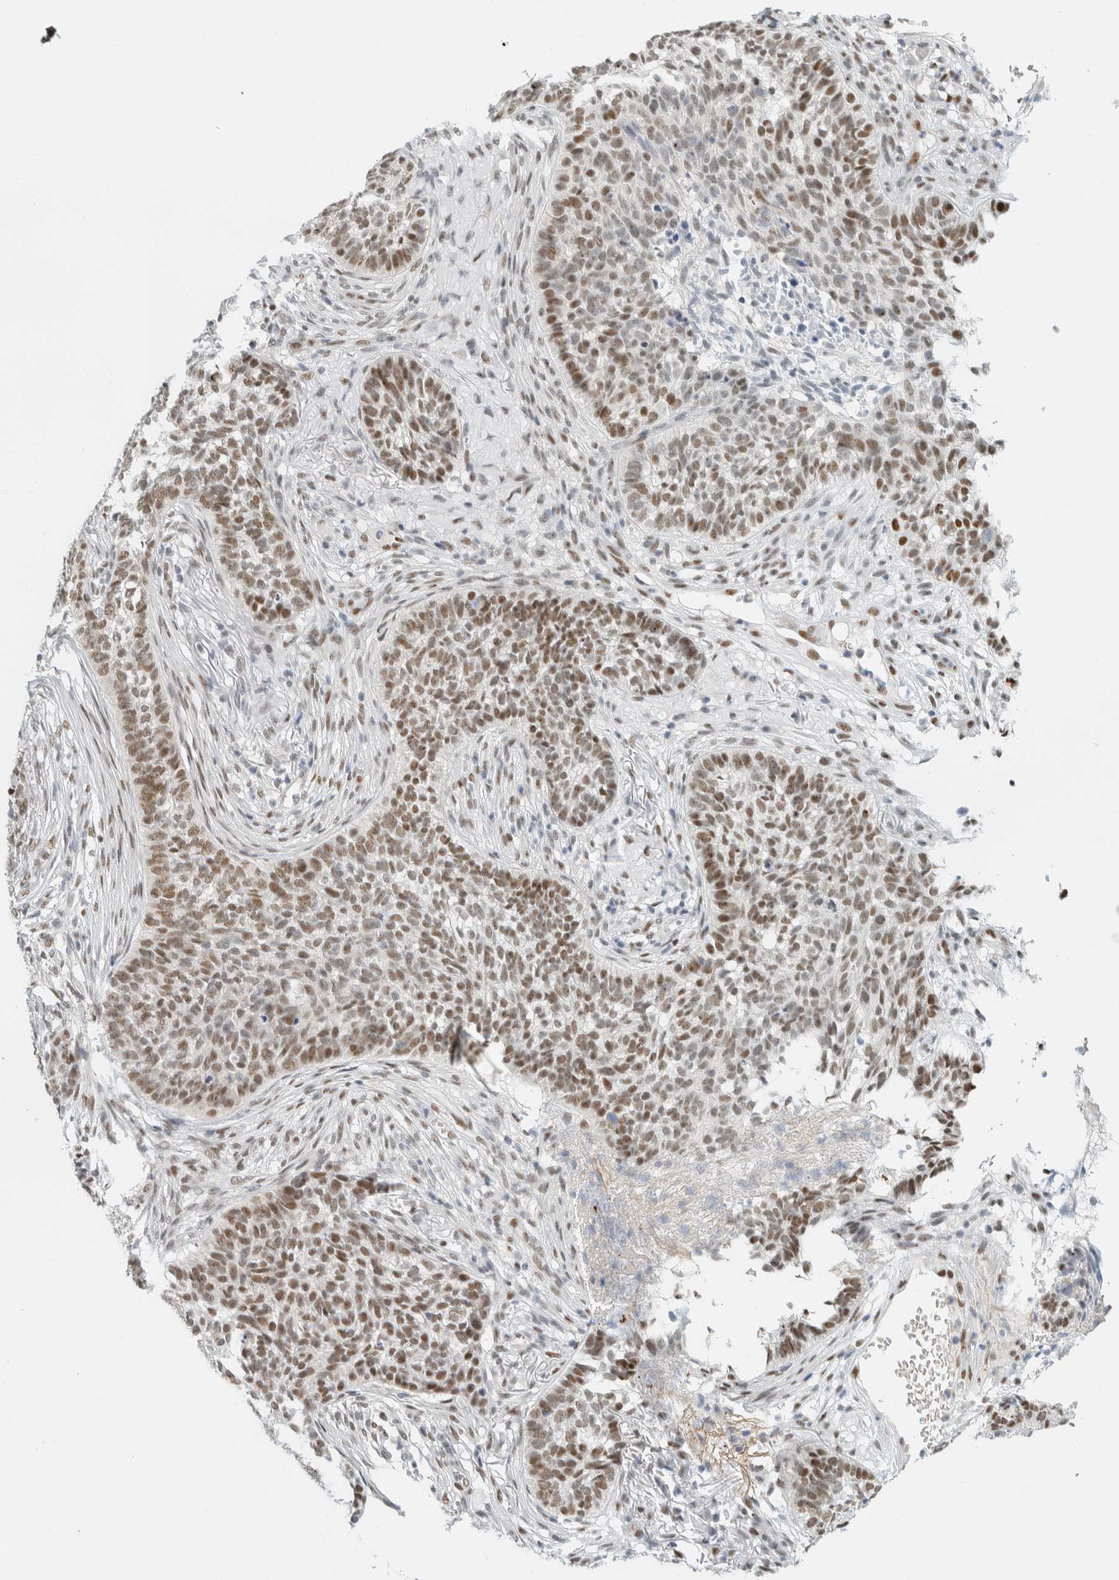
{"staining": {"intensity": "moderate", "quantity": "25%-75%", "location": "nuclear"}, "tissue": "skin cancer", "cell_type": "Tumor cells", "image_type": "cancer", "snomed": [{"axis": "morphology", "description": "Basal cell carcinoma"}, {"axis": "topography", "description": "Skin"}], "caption": "This histopathology image shows skin cancer stained with immunohistochemistry (IHC) to label a protein in brown. The nuclear of tumor cells show moderate positivity for the protein. Nuclei are counter-stained blue.", "gene": "ZNF683", "patient": {"sex": "male", "age": 85}}